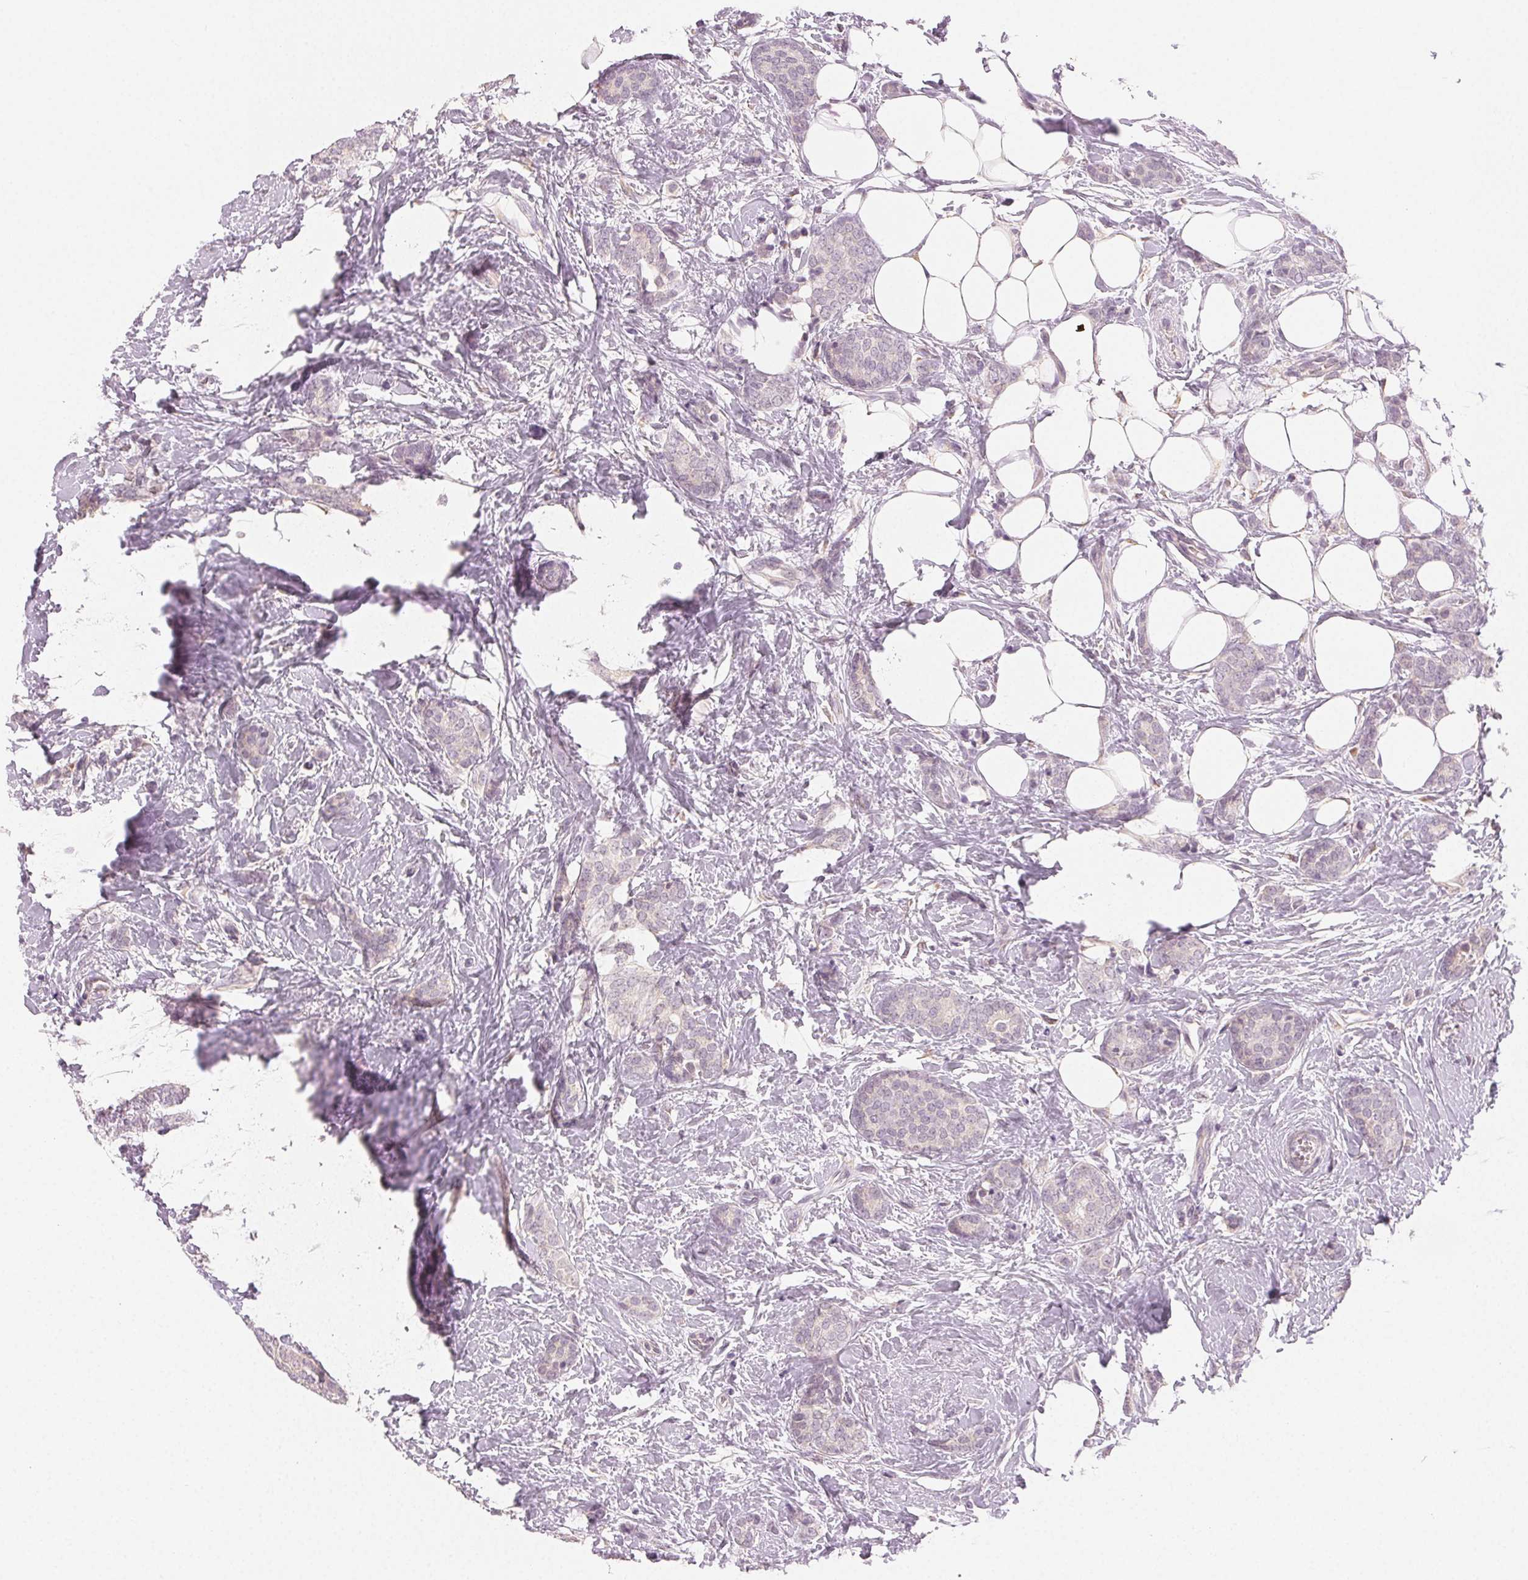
{"staining": {"intensity": "negative", "quantity": "none", "location": "none"}, "tissue": "breast cancer", "cell_type": "Tumor cells", "image_type": "cancer", "snomed": [{"axis": "morphology", "description": "Normal tissue, NOS"}, {"axis": "morphology", "description": "Duct carcinoma"}, {"axis": "topography", "description": "Breast"}], "caption": "Image shows no protein staining in tumor cells of breast infiltrating ductal carcinoma tissue.", "gene": "MAP1LC3A", "patient": {"sex": "female", "age": 77}}